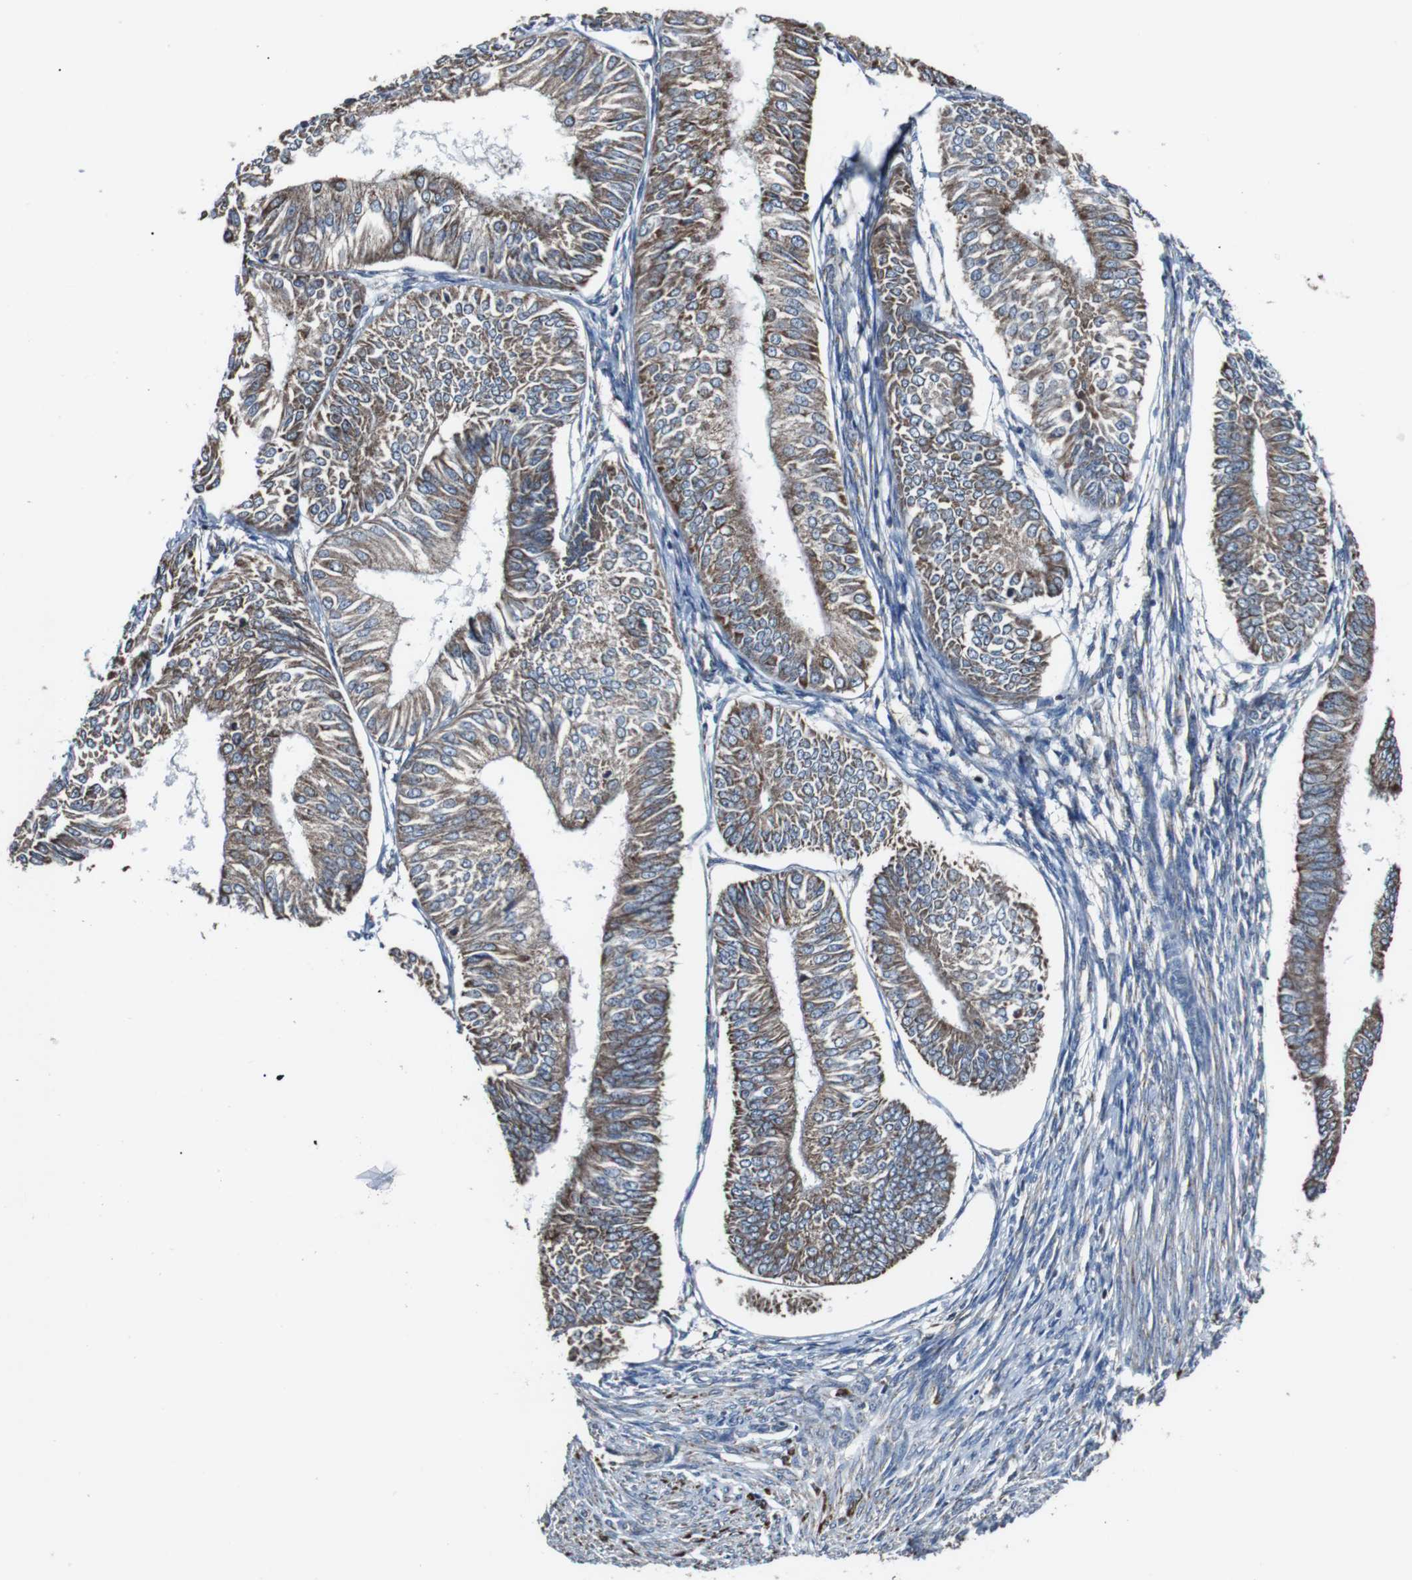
{"staining": {"intensity": "moderate", "quantity": ">75%", "location": "cytoplasmic/membranous"}, "tissue": "endometrial cancer", "cell_type": "Tumor cells", "image_type": "cancer", "snomed": [{"axis": "morphology", "description": "Adenocarcinoma, NOS"}, {"axis": "topography", "description": "Endometrium"}], "caption": "Immunohistochemistry (IHC) staining of endometrial cancer, which reveals medium levels of moderate cytoplasmic/membranous staining in about >75% of tumor cells indicating moderate cytoplasmic/membranous protein staining. The staining was performed using DAB (3,3'-diaminobenzidine) (brown) for protein detection and nuclei were counterstained in hematoxylin (blue).", "gene": "CISD2", "patient": {"sex": "female", "age": 58}}